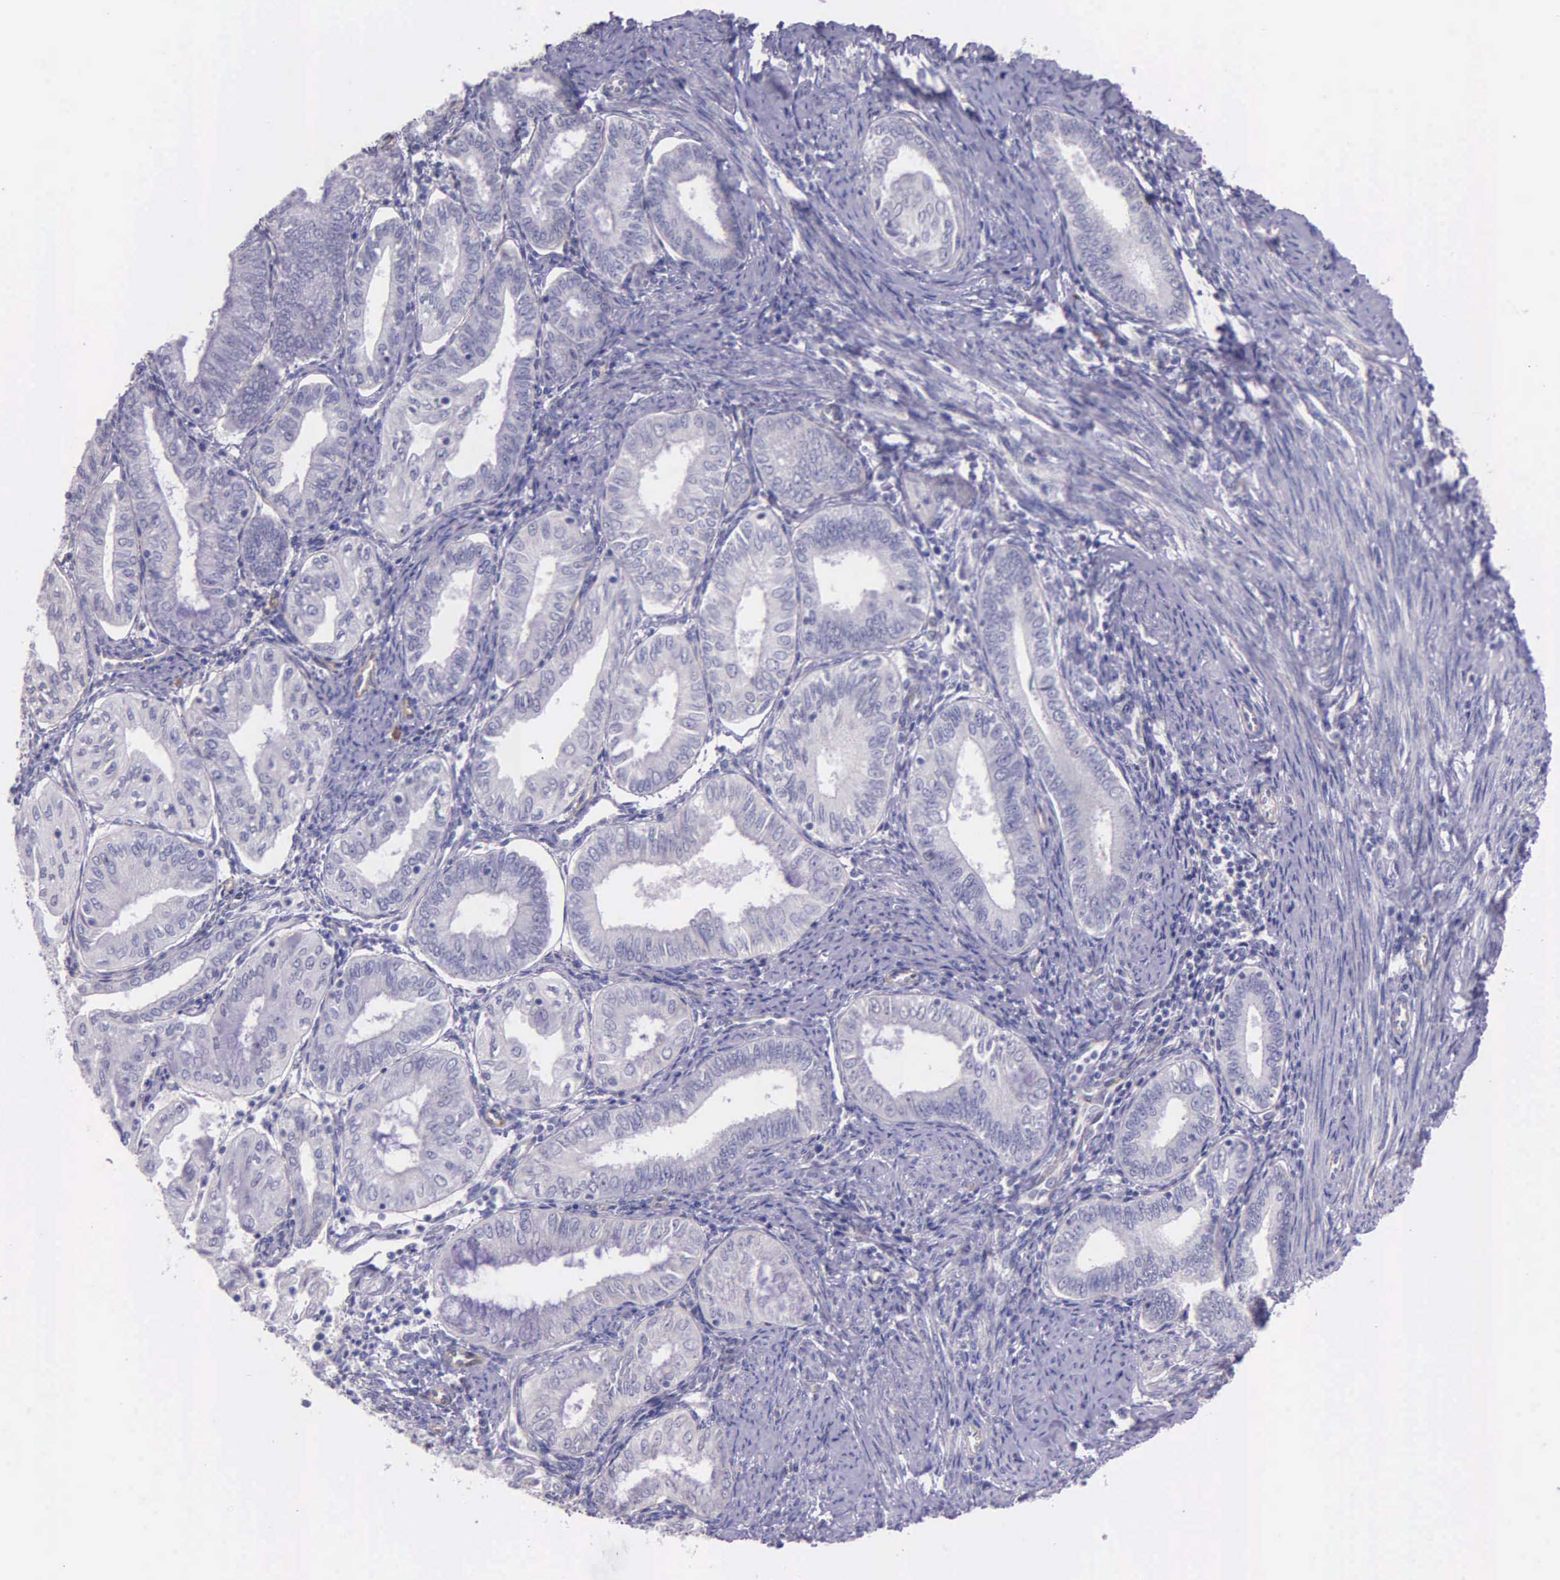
{"staining": {"intensity": "negative", "quantity": "none", "location": "none"}, "tissue": "endometrial cancer", "cell_type": "Tumor cells", "image_type": "cancer", "snomed": [{"axis": "morphology", "description": "Adenocarcinoma, NOS"}, {"axis": "topography", "description": "Endometrium"}], "caption": "DAB immunohistochemical staining of human endometrial cancer (adenocarcinoma) reveals no significant staining in tumor cells.", "gene": "THSD7A", "patient": {"sex": "female", "age": 55}}